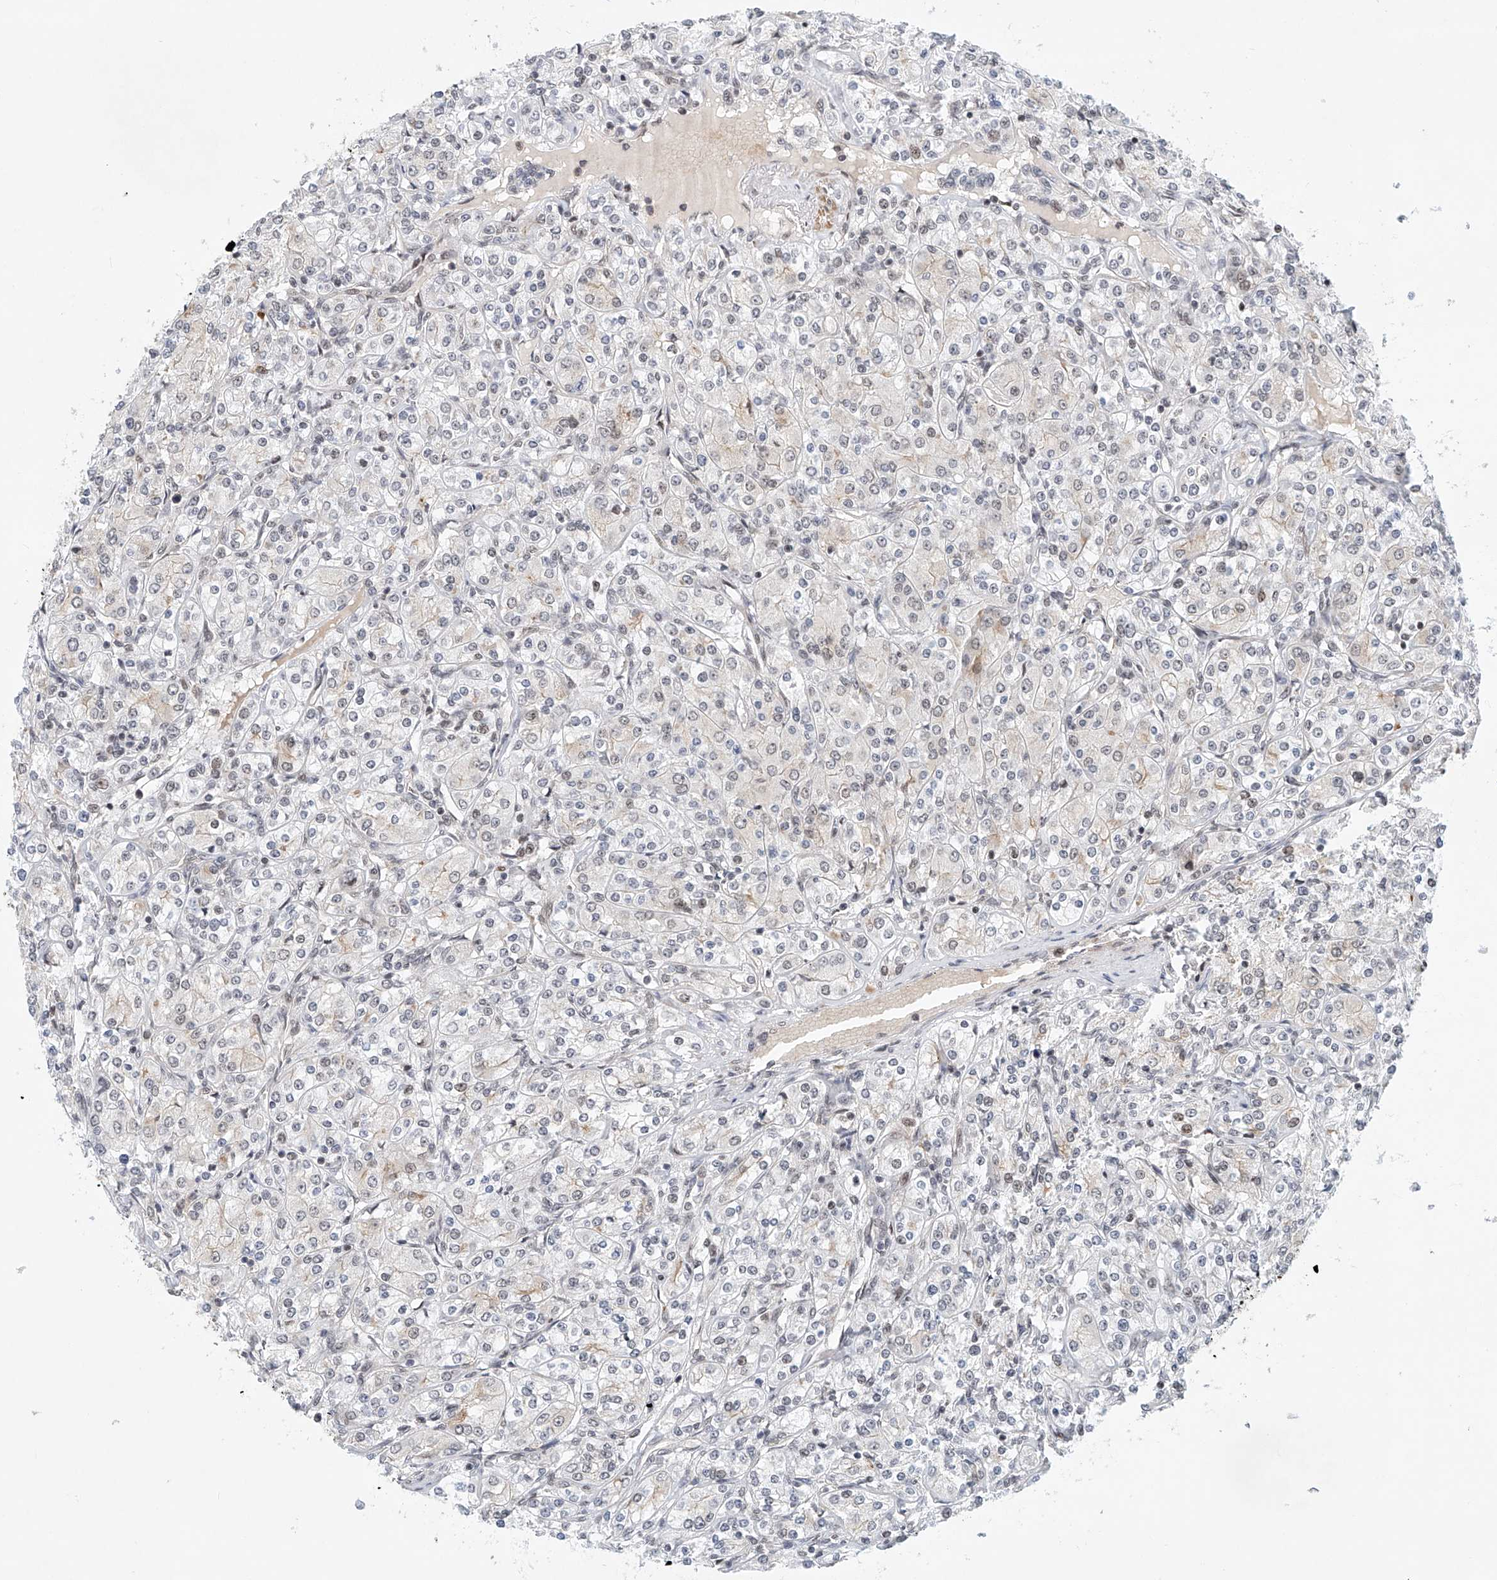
{"staining": {"intensity": "negative", "quantity": "none", "location": "none"}, "tissue": "renal cancer", "cell_type": "Tumor cells", "image_type": "cancer", "snomed": [{"axis": "morphology", "description": "Adenocarcinoma, NOS"}, {"axis": "topography", "description": "Kidney"}], "caption": "Human renal cancer (adenocarcinoma) stained for a protein using IHC demonstrates no expression in tumor cells.", "gene": "ZNF470", "patient": {"sex": "male", "age": 77}}